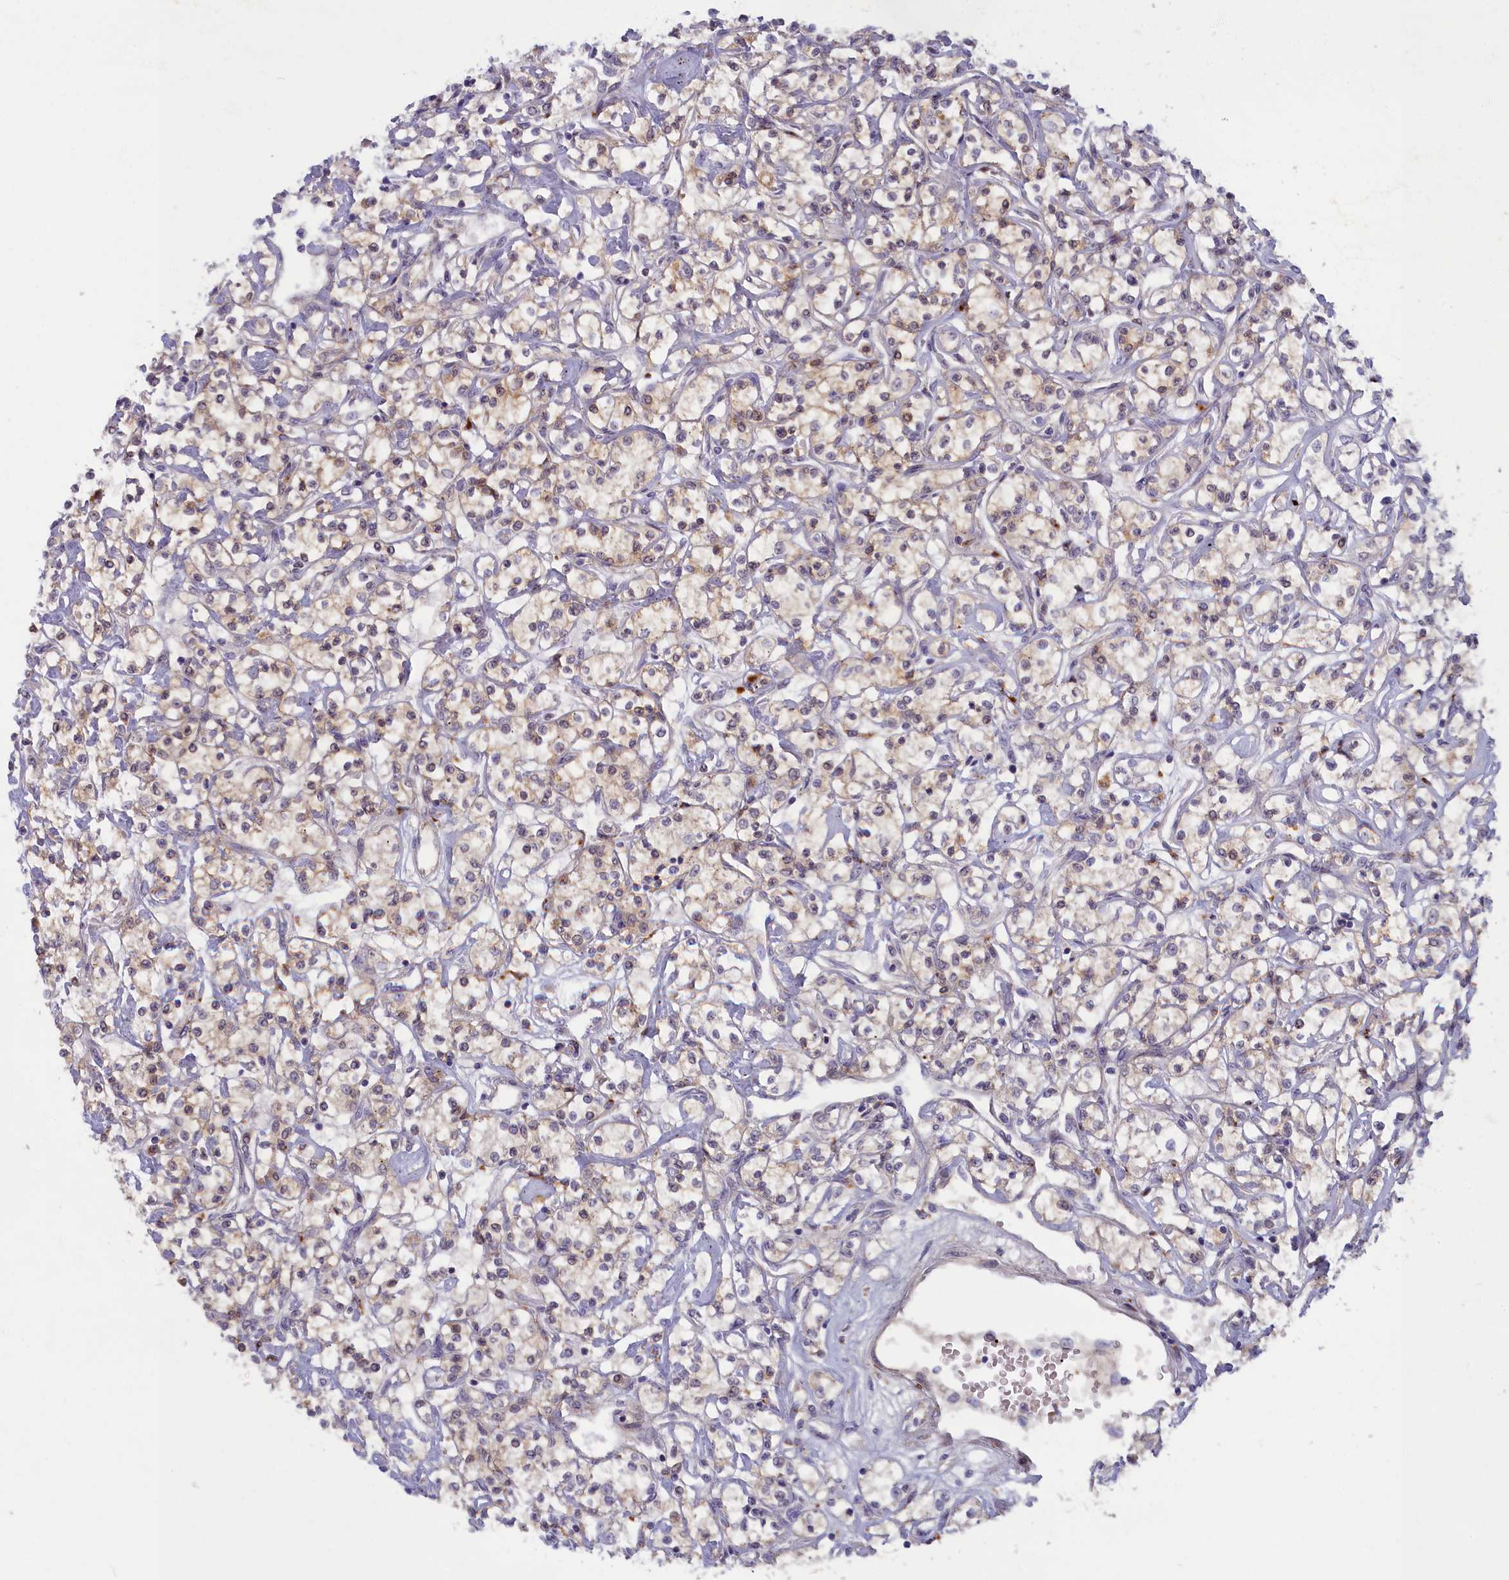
{"staining": {"intensity": "weak", "quantity": "<25%", "location": "cytoplasmic/membranous"}, "tissue": "renal cancer", "cell_type": "Tumor cells", "image_type": "cancer", "snomed": [{"axis": "morphology", "description": "Adenocarcinoma, NOS"}, {"axis": "topography", "description": "Kidney"}], "caption": "High power microscopy image of an IHC histopathology image of renal cancer (adenocarcinoma), revealing no significant positivity in tumor cells. Brightfield microscopy of immunohistochemistry stained with DAB (brown) and hematoxylin (blue), captured at high magnification.", "gene": "FCSK", "patient": {"sex": "female", "age": 59}}